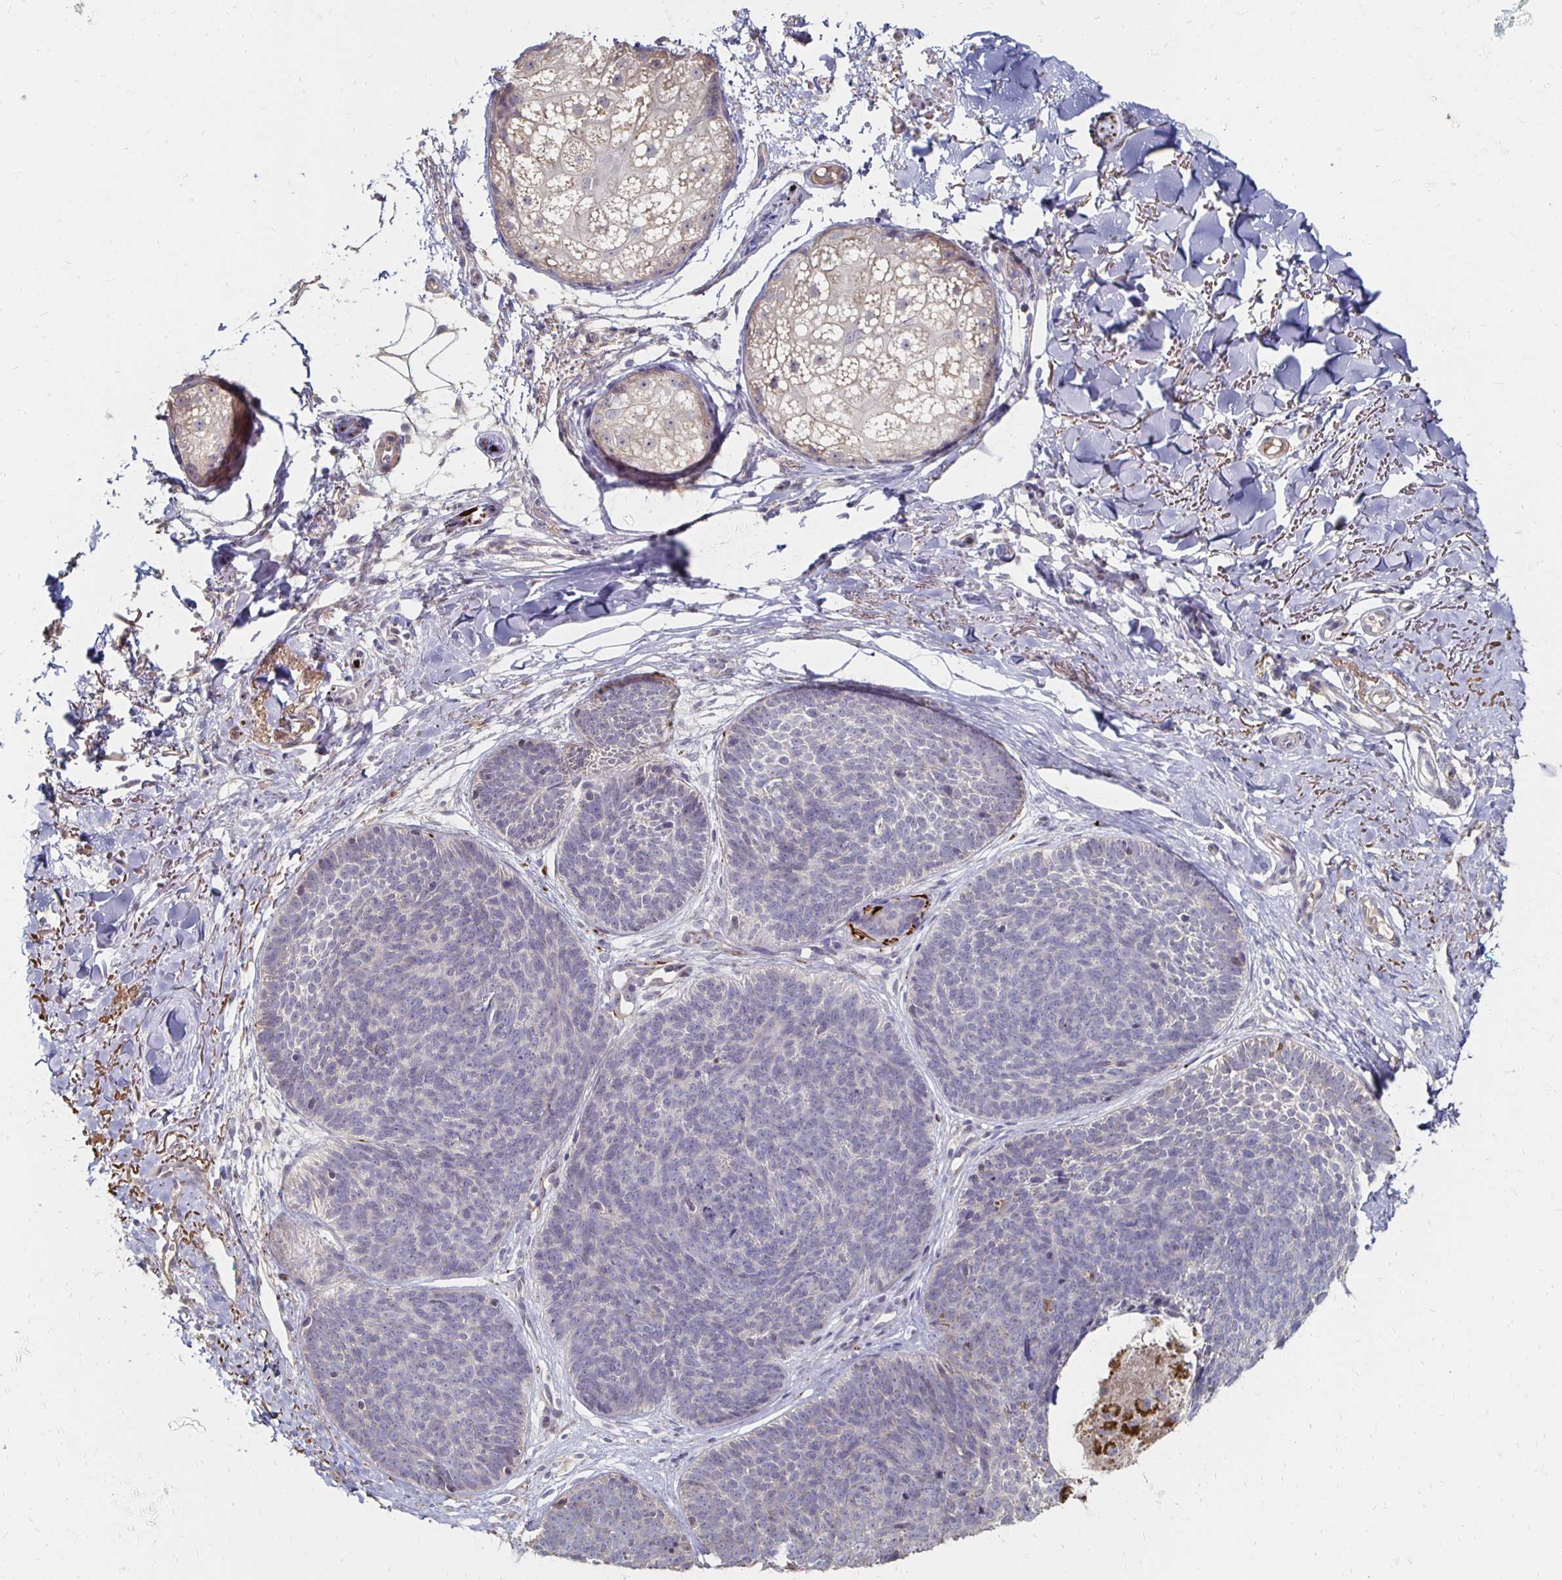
{"staining": {"intensity": "negative", "quantity": "none", "location": "none"}, "tissue": "skin cancer", "cell_type": "Tumor cells", "image_type": "cancer", "snomed": [{"axis": "morphology", "description": "Basal cell carcinoma"}, {"axis": "topography", "description": "Skin"}, {"axis": "topography", "description": "Skin of neck"}, {"axis": "topography", "description": "Skin of shoulder"}, {"axis": "topography", "description": "Skin of back"}], "caption": "A high-resolution photomicrograph shows immunohistochemistry (IHC) staining of skin basal cell carcinoma, which shows no significant staining in tumor cells.", "gene": "ZNF727", "patient": {"sex": "male", "age": 80}}